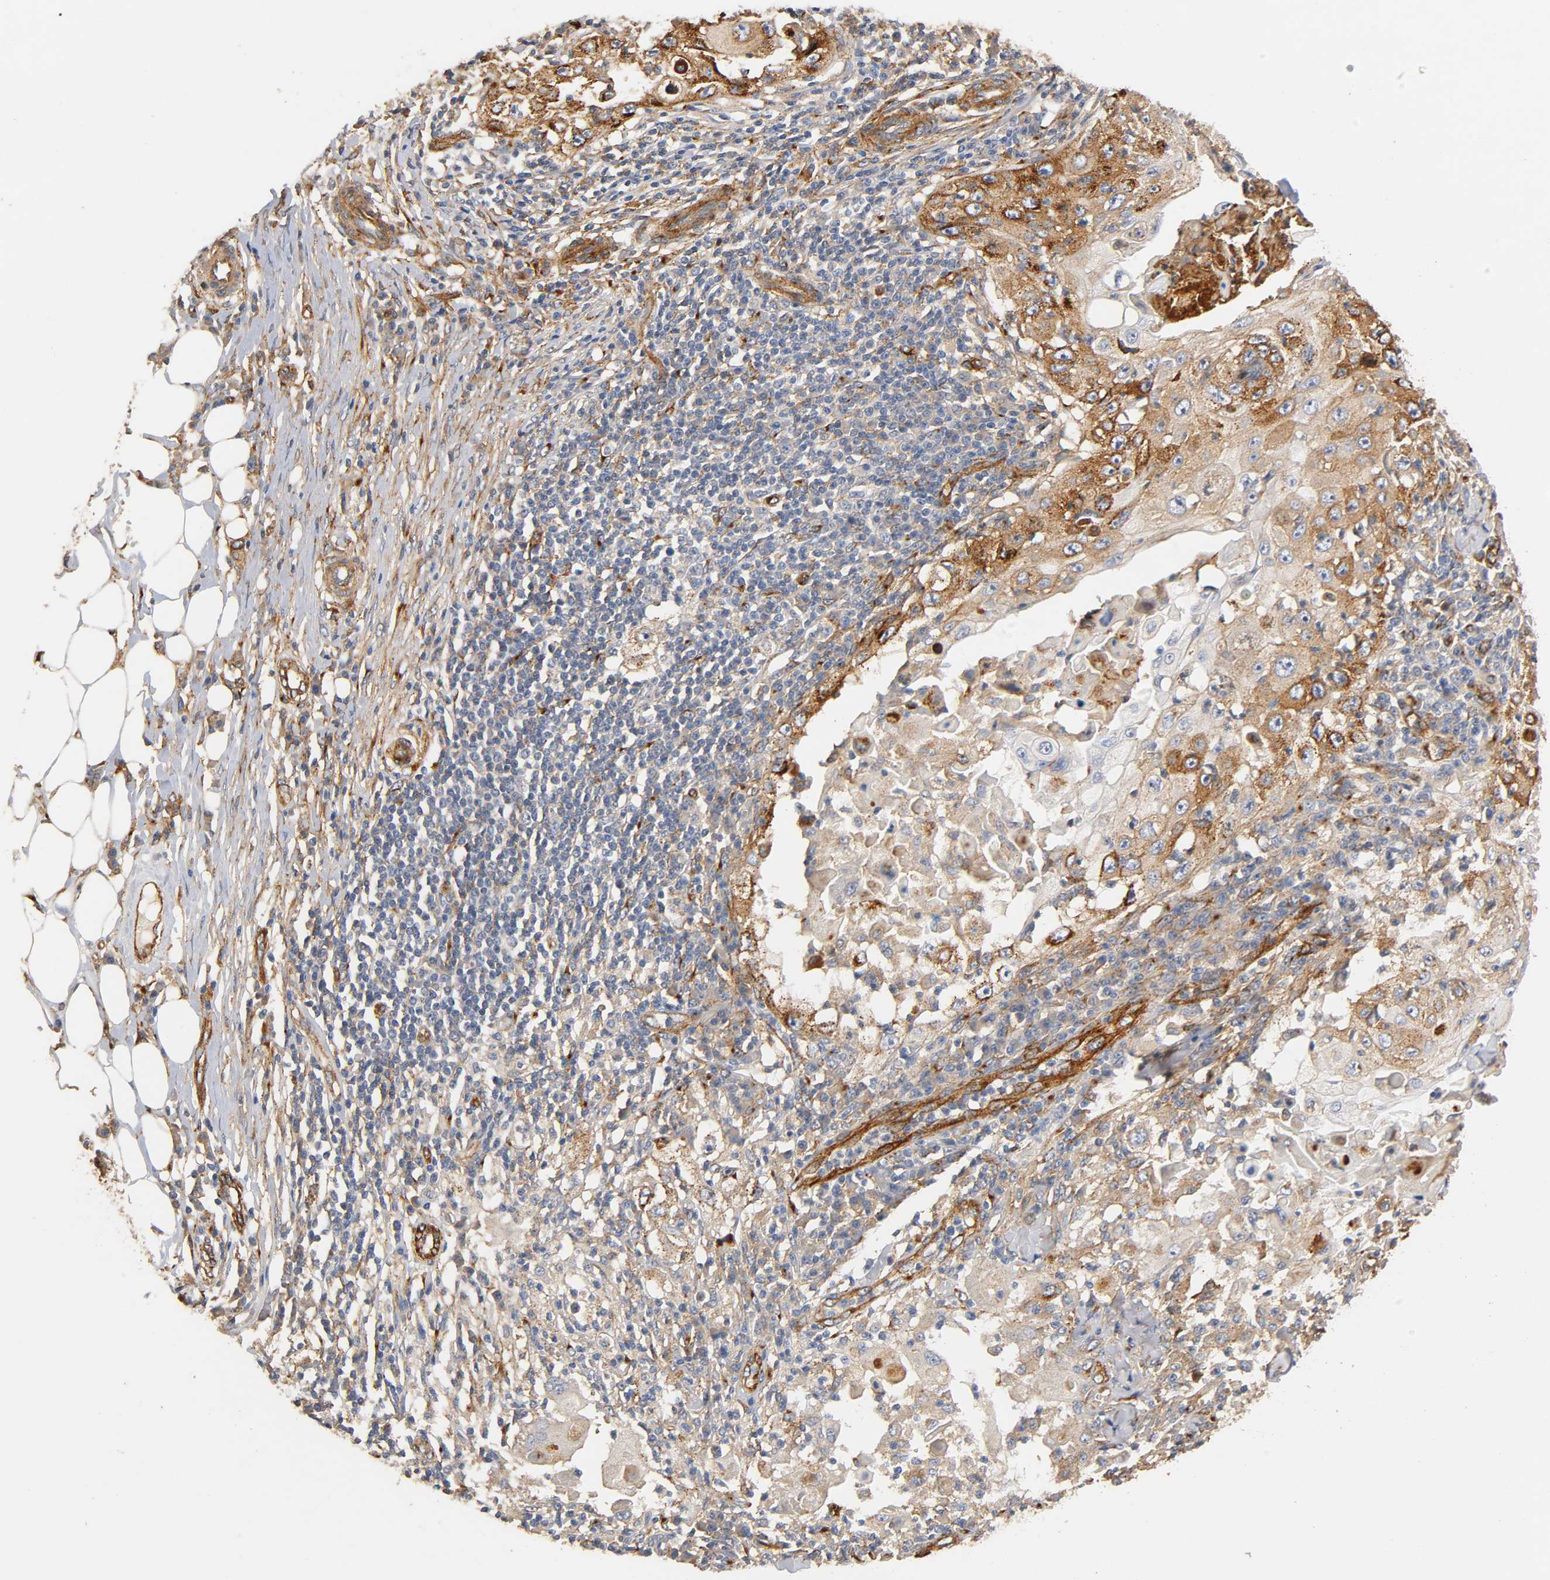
{"staining": {"intensity": "strong", "quantity": ">75%", "location": "cytoplasmic/membranous"}, "tissue": "skin cancer", "cell_type": "Tumor cells", "image_type": "cancer", "snomed": [{"axis": "morphology", "description": "Squamous cell carcinoma, NOS"}, {"axis": "topography", "description": "Skin"}], "caption": "Immunohistochemical staining of human skin cancer (squamous cell carcinoma) shows high levels of strong cytoplasmic/membranous expression in approximately >75% of tumor cells.", "gene": "IFITM3", "patient": {"sex": "male", "age": 86}}